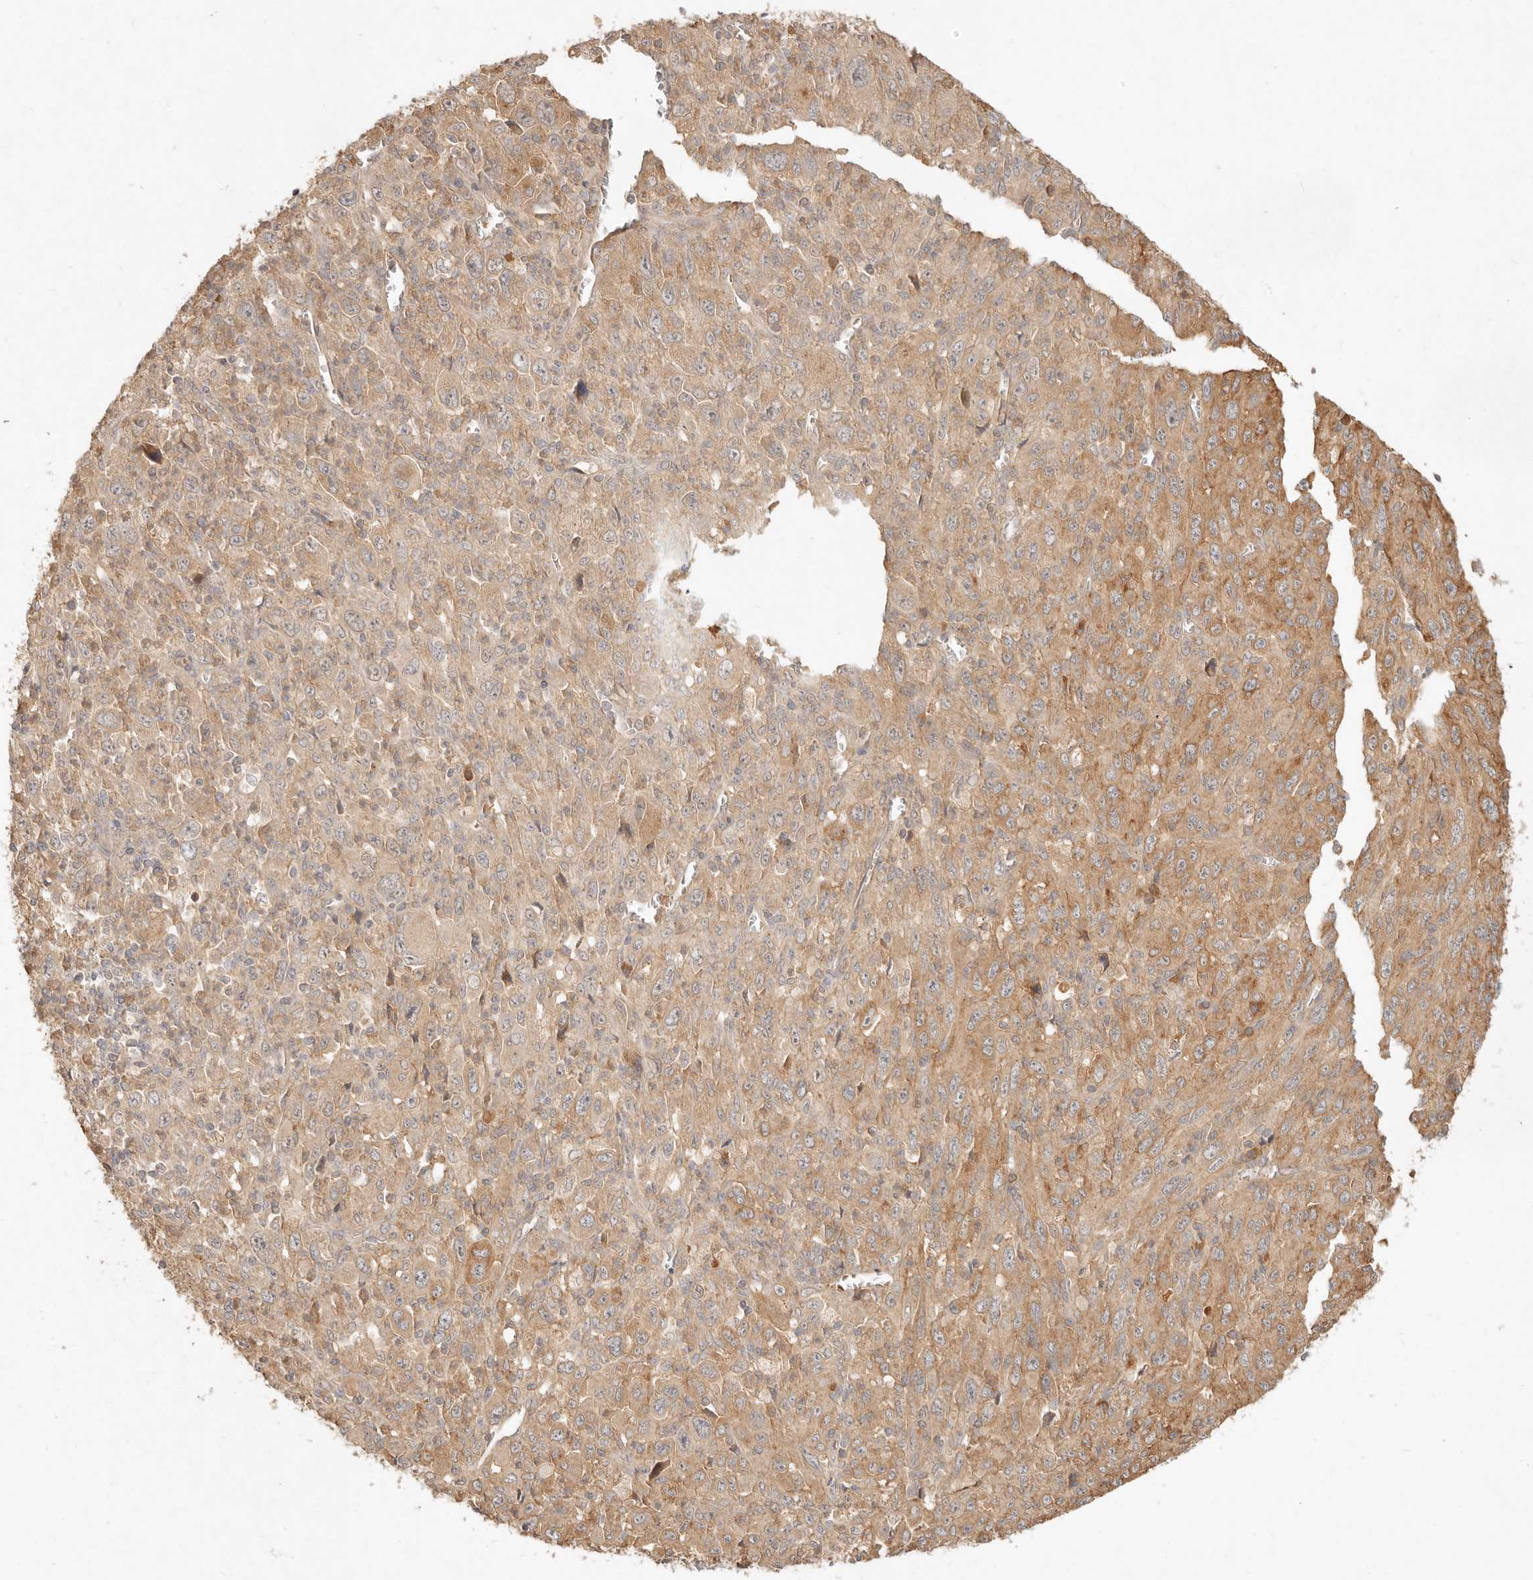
{"staining": {"intensity": "moderate", "quantity": "25%-75%", "location": "cytoplasmic/membranous"}, "tissue": "melanoma", "cell_type": "Tumor cells", "image_type": "cancer", "snomed": [{"axis": "morphology", "description": "Malignant melanoma, Metastatic site"}, {"axis": "topography", "description": "Skin"}], "caption": "Moderate cytoplasmic/membranous expression for a protein is seen in approximately 25%-75% of tumor cells of melanoma using IHC.", "gene": "FREM2", "patient": {"sex": "female", "age": 56}}